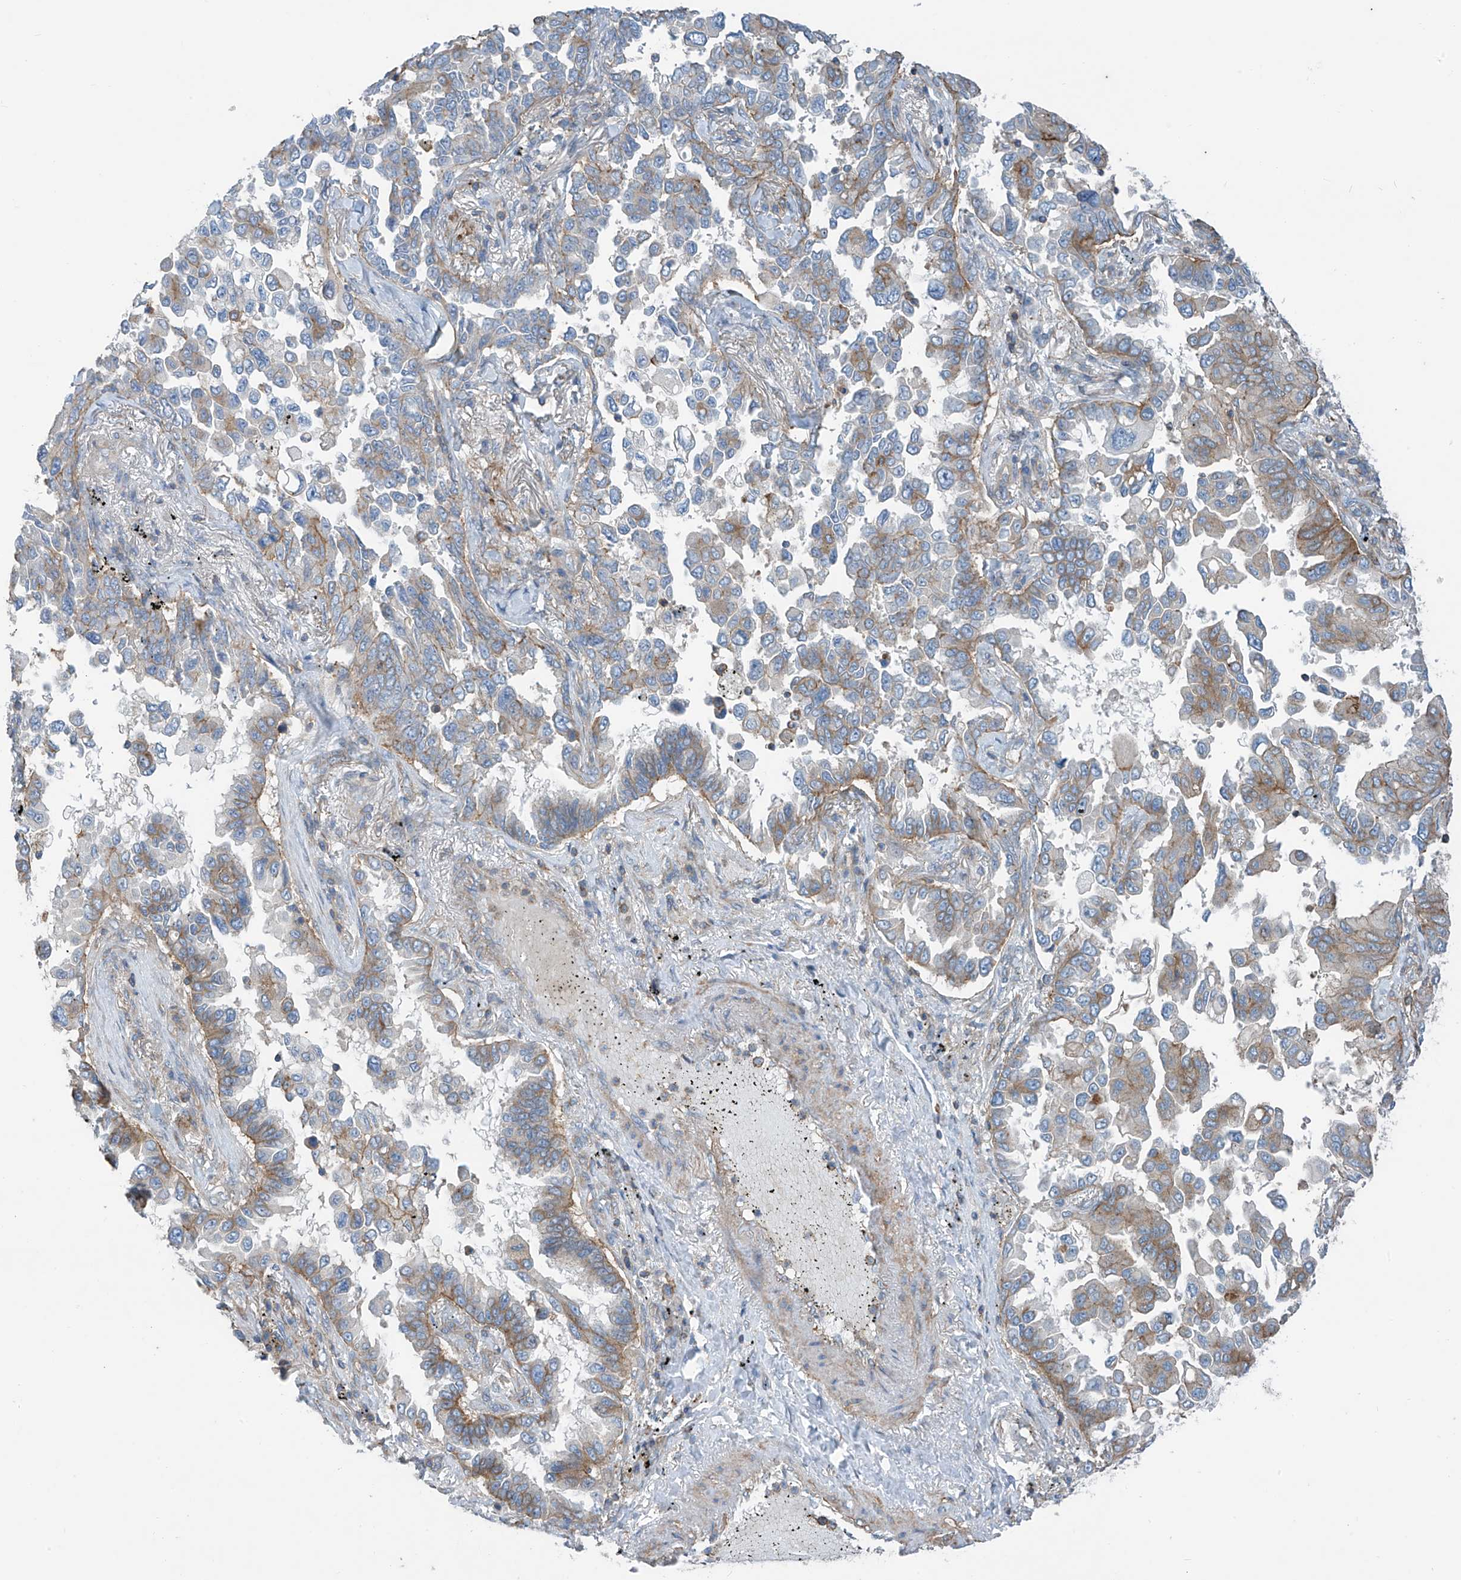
{"staining": {"intensity": "weak", "quantity": "25%-75%", "location": "cytoplasmic/membranous"}, "tissue": "lung cancer", "cell_type": "Tumor cells", "image_type": "cancer", "snomed": [{"axis": "morphology", "description": "Adenocarcinoma, NOS"}, {"axis": "topography", "description": "Lung"}], "caption": "Brown immunohistochemical staining in lung adenocarcinoma reveals weak cytoplasmic/membranous staining in approximately 25%-75% of tumor cells.", "gene": "SLC1A5", "patient": {"sex": "female", "age": 67}}